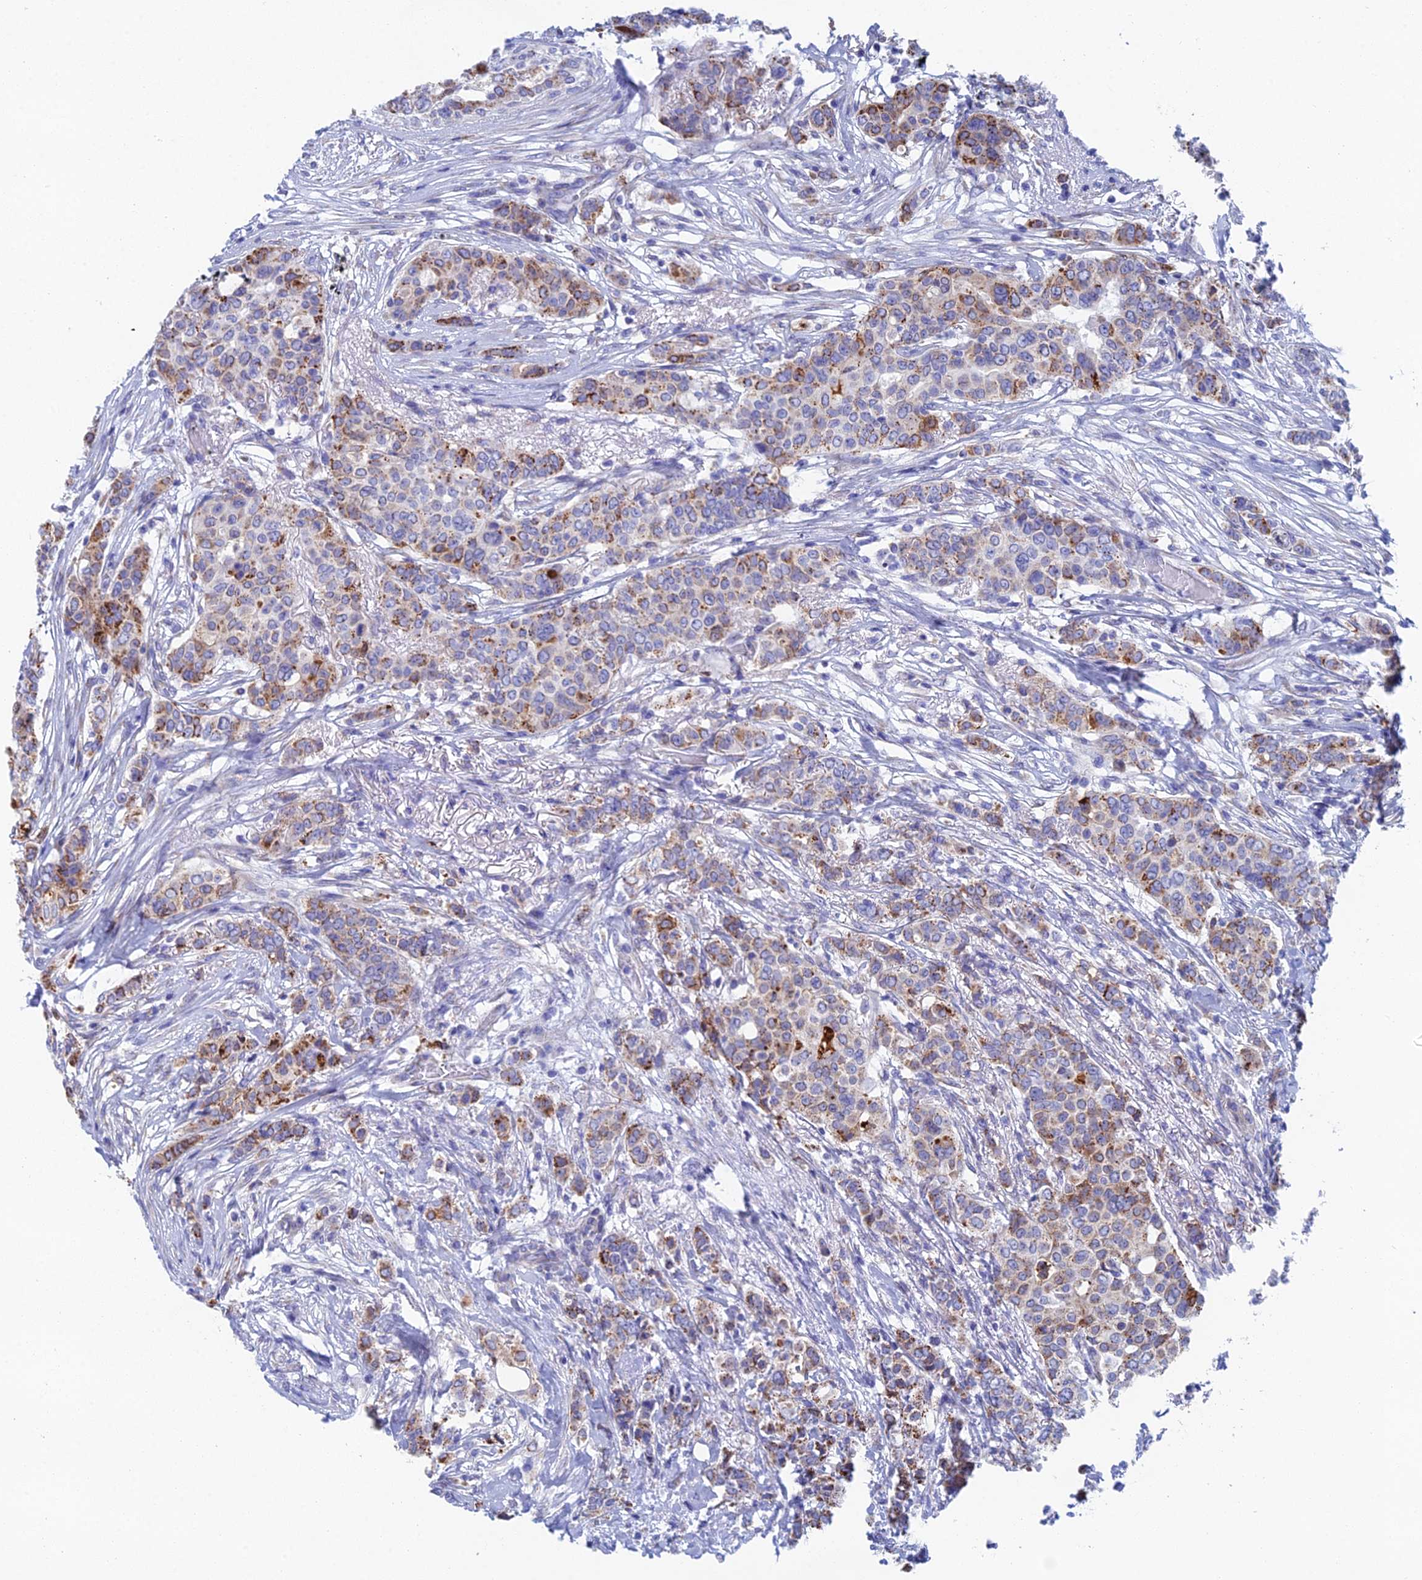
{"staining": {"intensity": "moderate", "quantity": "25%-75%", "location": "cytoplasmic/membranous"}, "tissue": "breast cancer", "cell_type": "Tumor cells", "image_type": "cancer", "snomed": [{"axis": "morphology", "description": "Lobular carcinoma"}, {"axis": "topography", "description": "Breast"}], "caption": "Moderate cytoplasmic/membranous staining is appreciated in approximately 25%-75% of tumor cells in breast cancer.", "gene": "CFAP210", "patient": {"sex": "female", "age": 51}}